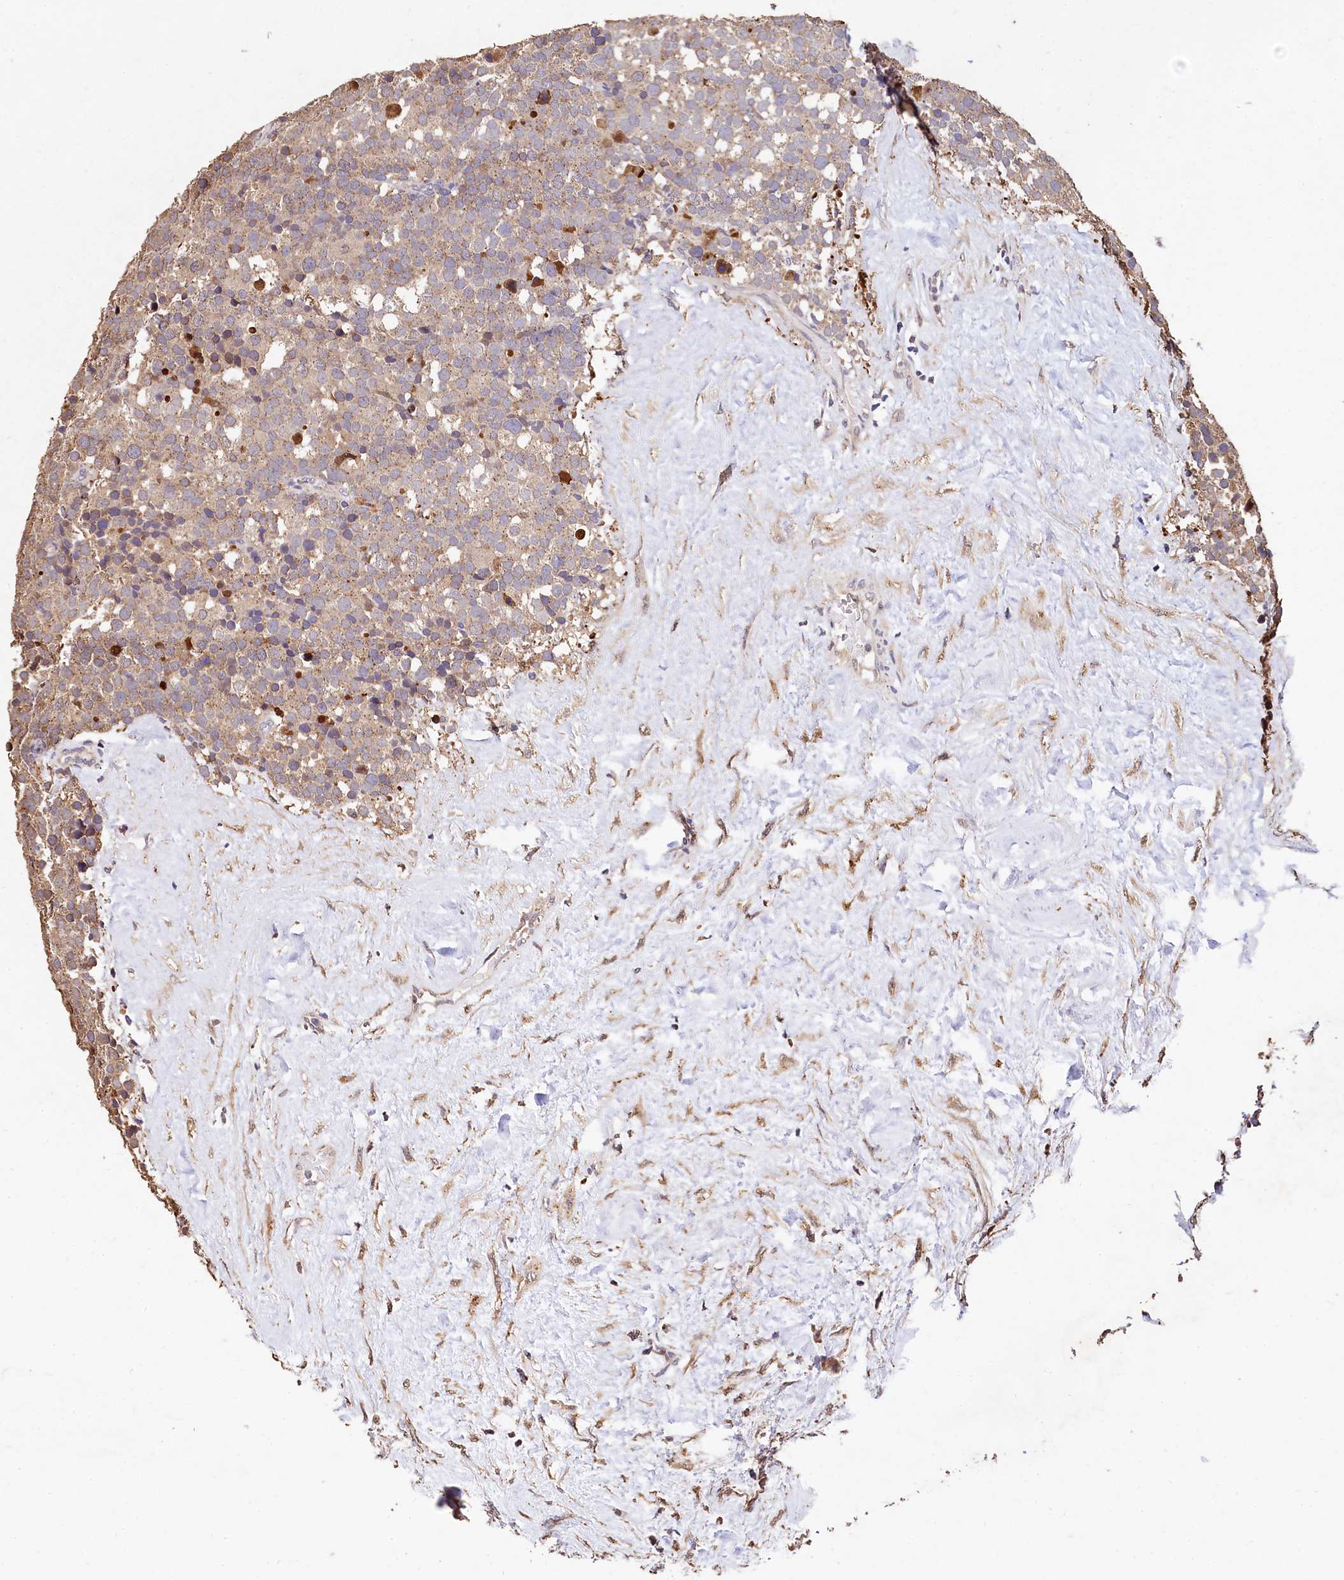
{"staining": {"intensity": "weak", "quantity": ">75%", "location": "cytoplasmic/membranous"}, "tissue": "testis cancer", "cell_type": "Tumor cells", "image_type": "cancer", "snomed": [{"axis": "morphology", "description": "Seminoma, NOS"}, {"axis": "topography", "description": "Testis"}], "caption": "The immunohistochemical stain highlights weak cytoplasmic/membranous expression in tumor cells of seminoma (testis) tissue. (Stains: DAB (3,3'-diaminobenzidine) in brown, nuclei in blue, Microscopy: brightfield microscopy at high magnification).", "gene": "LSM4", "patient": {"sex": "male", "age": 71}}